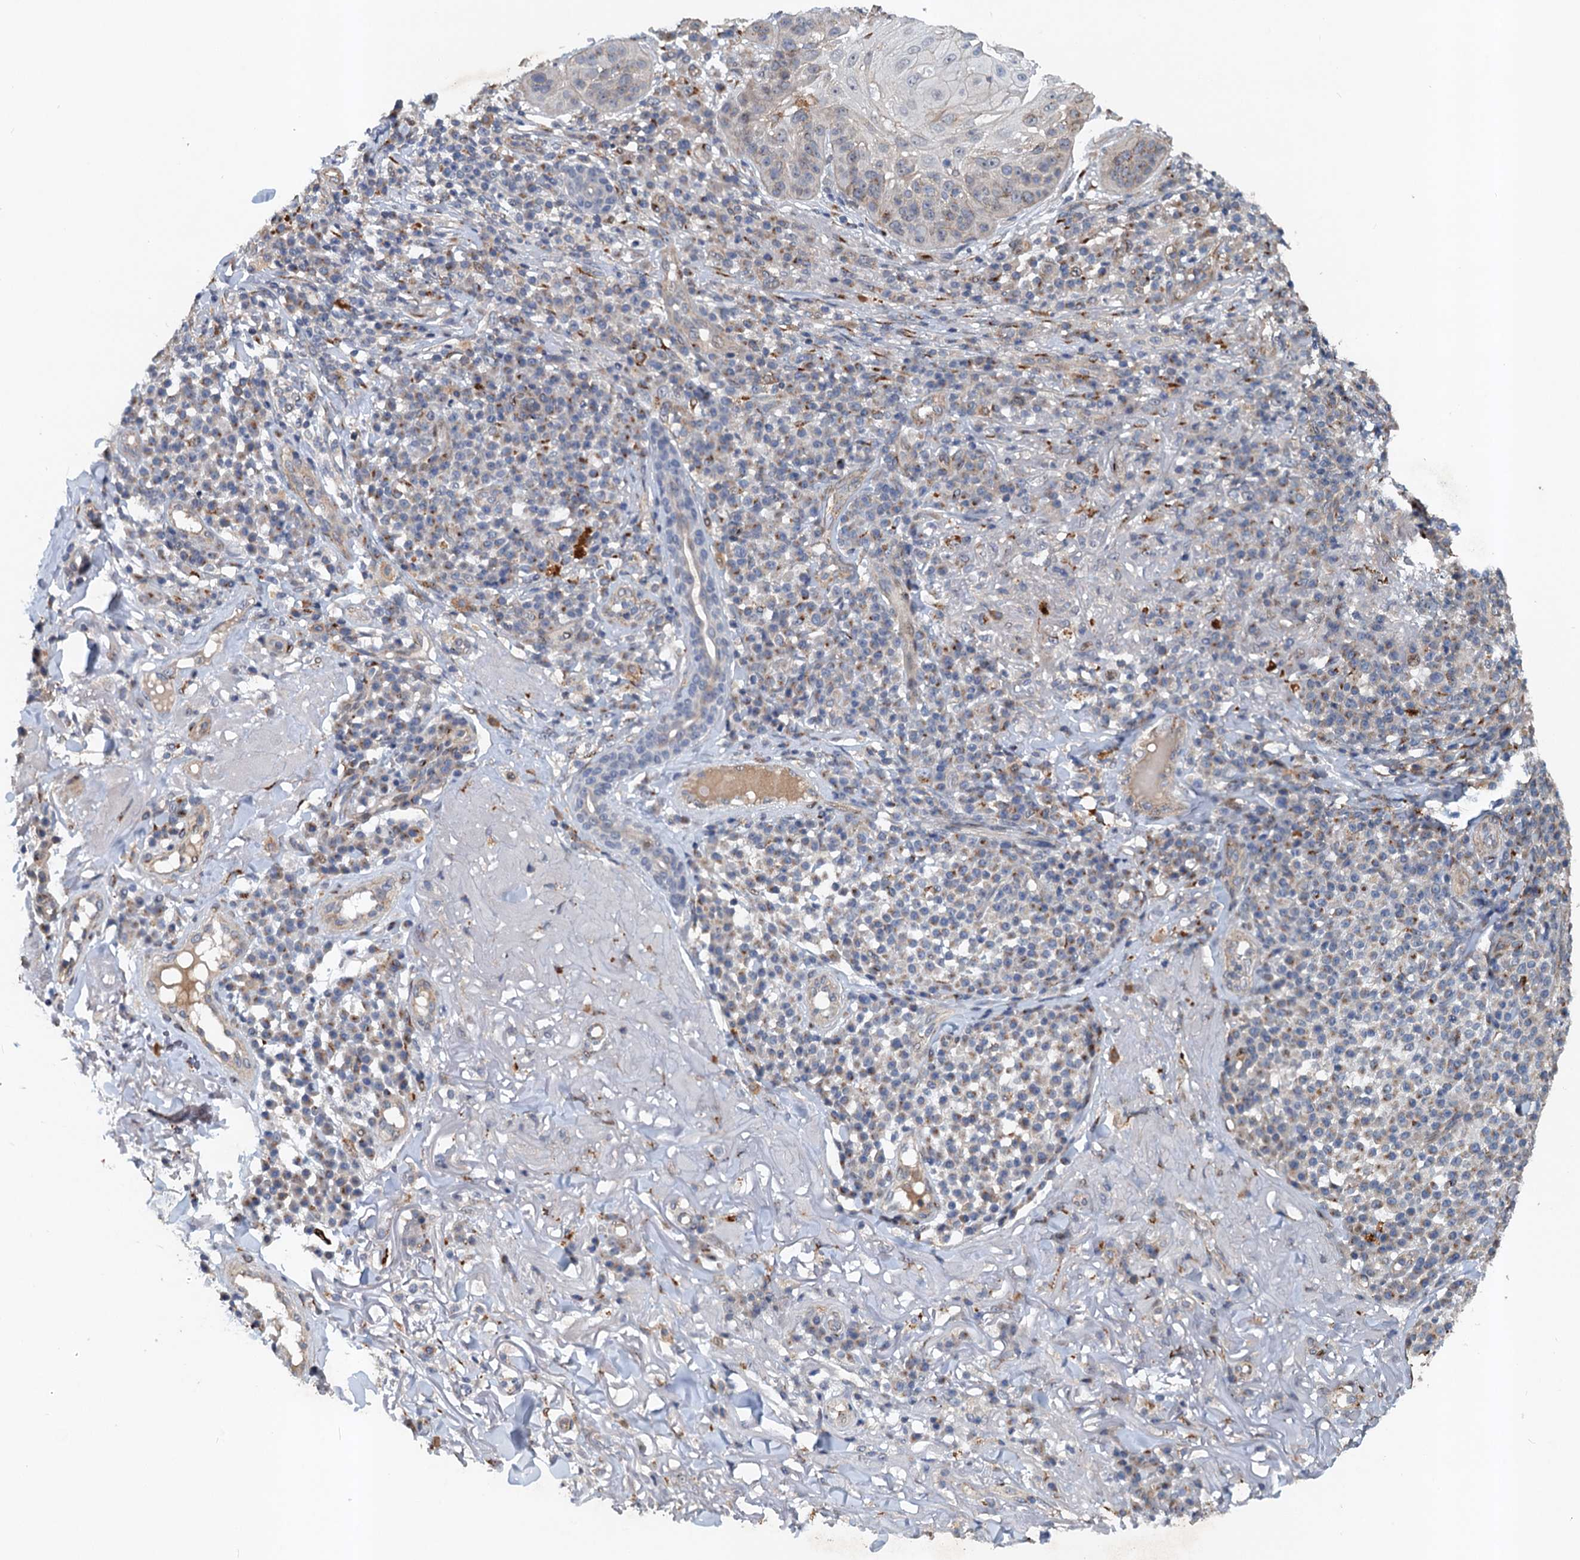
{"staining": {"intensity": "weak", "quantity": "<25%", "location": "cytoplasmic/membranous"}, "tissue": "skin cancer", "cell_type": "Tumor cells", "image_type": "cancer", "snomed": [{"axis": "morphology", "description": "Normal tissue, NOS"}, {"axis": "morphology", "description": "Basal cell carcinoma"}, {"axis": "topography", "description": "Skin"}], "caption": "IHC image of basal cell carcinoma (skin) stained for a protein (brown), which exhibits no staining in tumor cells.", "gene": "NBEA", "patient": {"sex": "male", "age": 93}}